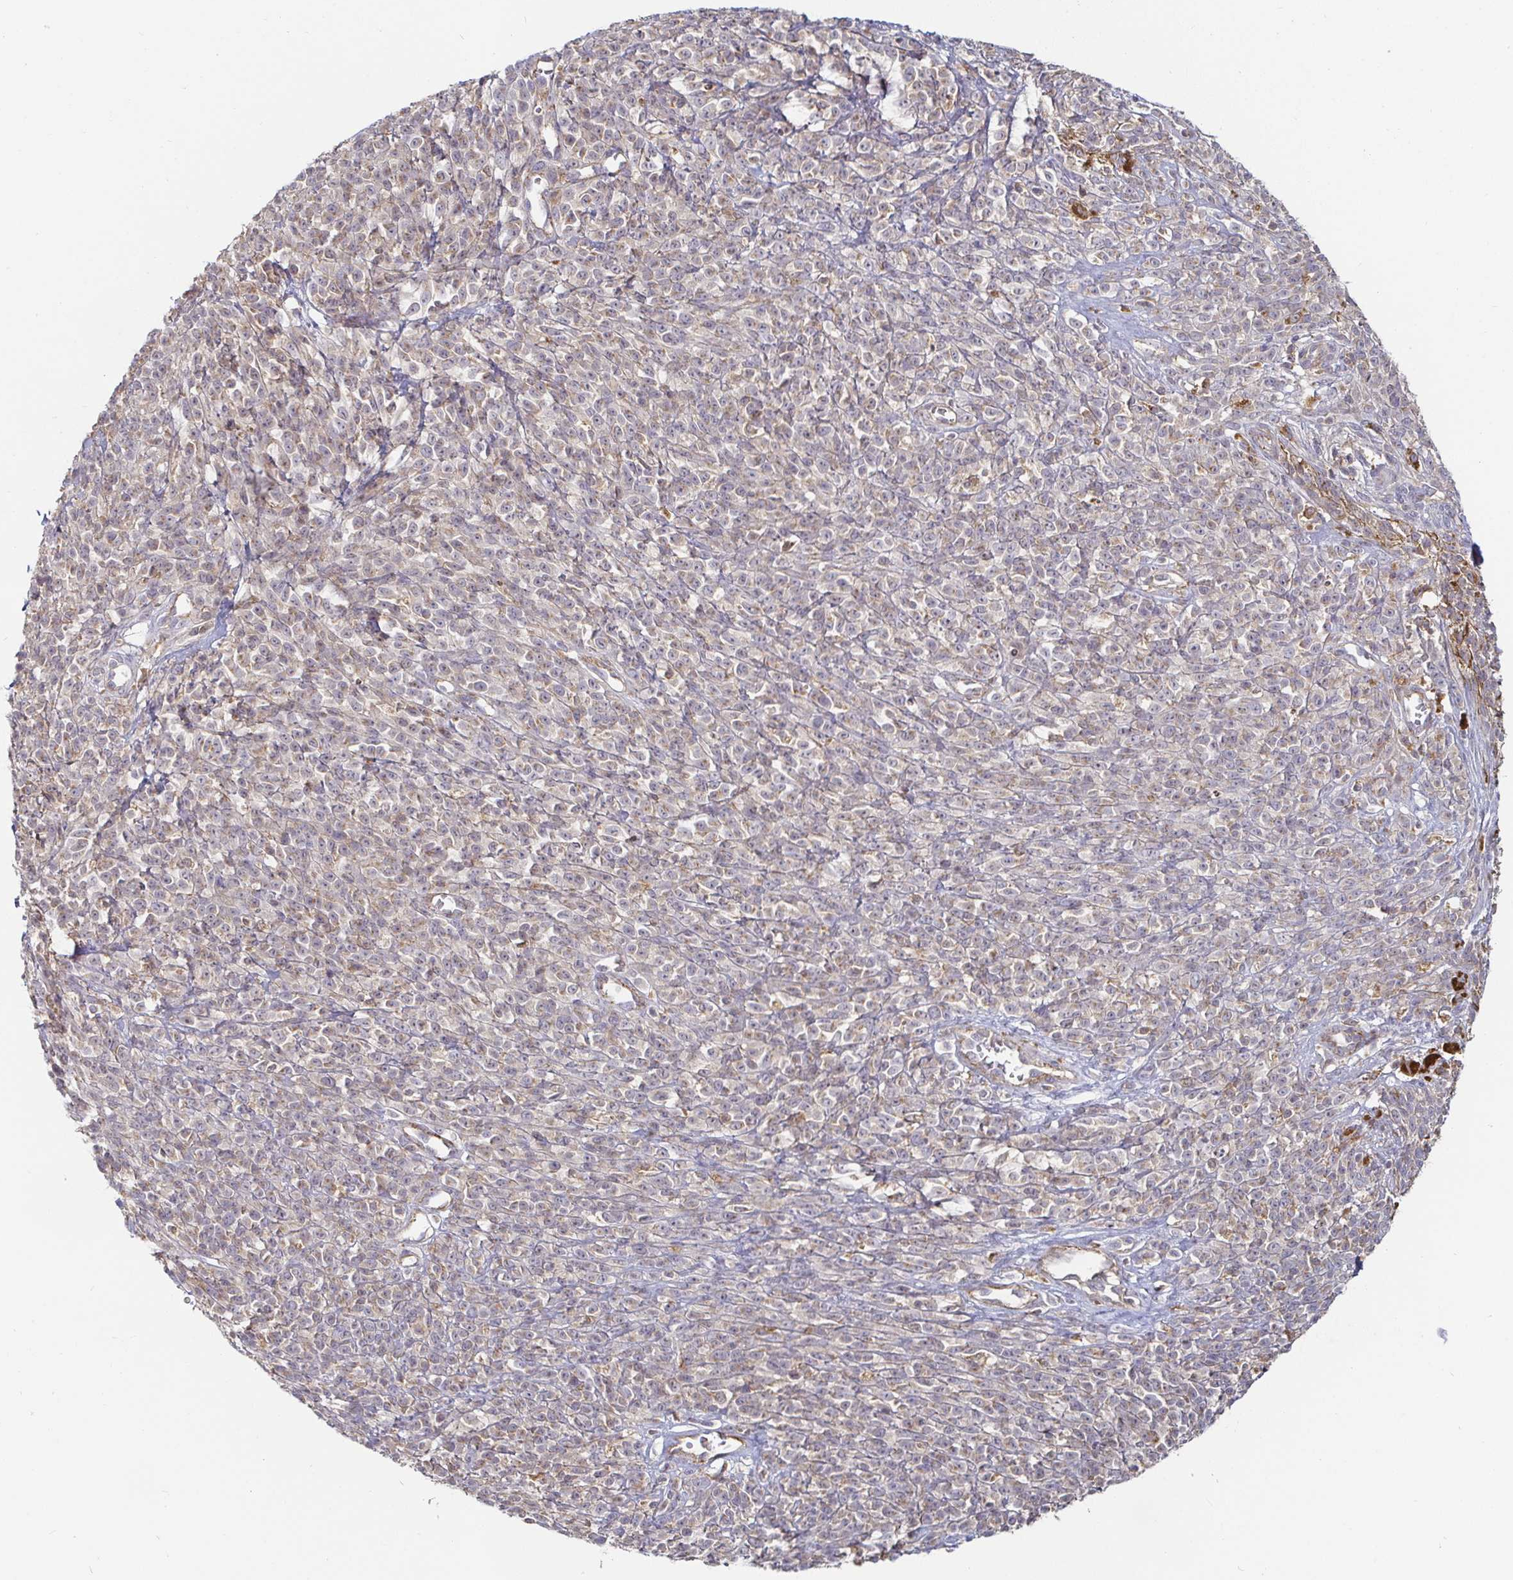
{"staining": {"intensity": "negative", "quantity": "none", "location": "none"}, "tissue": "melanoma", "cell_type": "Tumor cells", "image_type": "cancer", "snomed": [{"axis": "morphology", "description": "Malignant melanoma, NOS"}, {"axis": "topography", "description": "Skin"}, {"axis": "topography", "description": "Skin of trunk"}], "caption": "Malignant melanoma stained for a protein using immunohistochemistry reveals no positivity tumor cells.", "gene": "CDH18", "patient": {"sex": "male", "age": 74}}